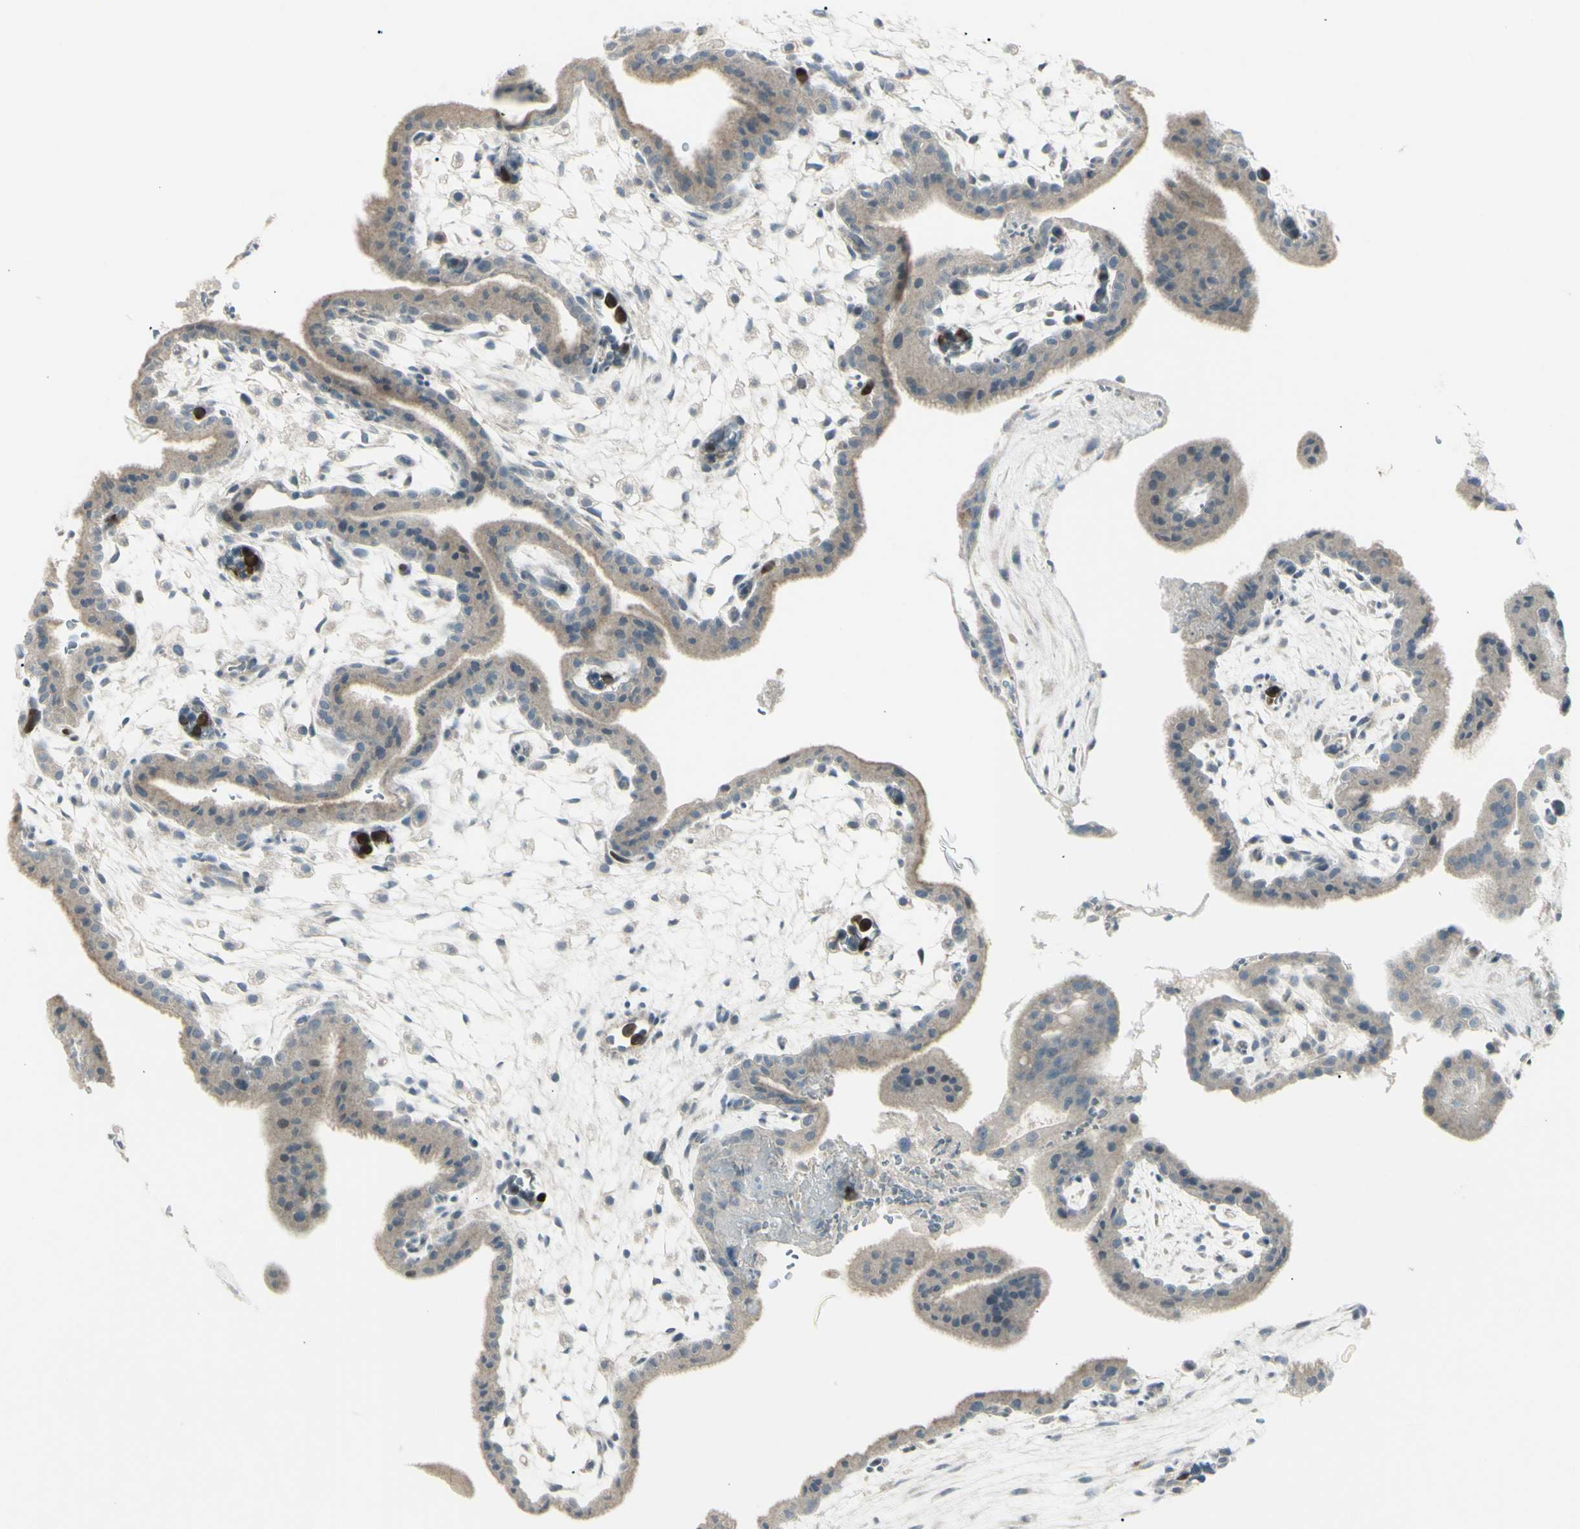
{"staining": {"intensity": "negative", "quantity": "none", "location": "none"}, "tissue": "placenta", "cell_type": "Decidual cells", "image_type": "normal", "snomed": [{"axis": "morphology", "description": "Normal tissue, NOS"}, {"axis": "topography", "description": "Placenta"}], "caption": "The image shows no staining of decidual cells in unremarkable placenta. (DAB (3,3'-diaminobenzidine) immunohistochemistry (IHC) with hematoxylin counter stain).", "gene": "SH3GL2", "patient": {"sex": "female", "age": 35}}